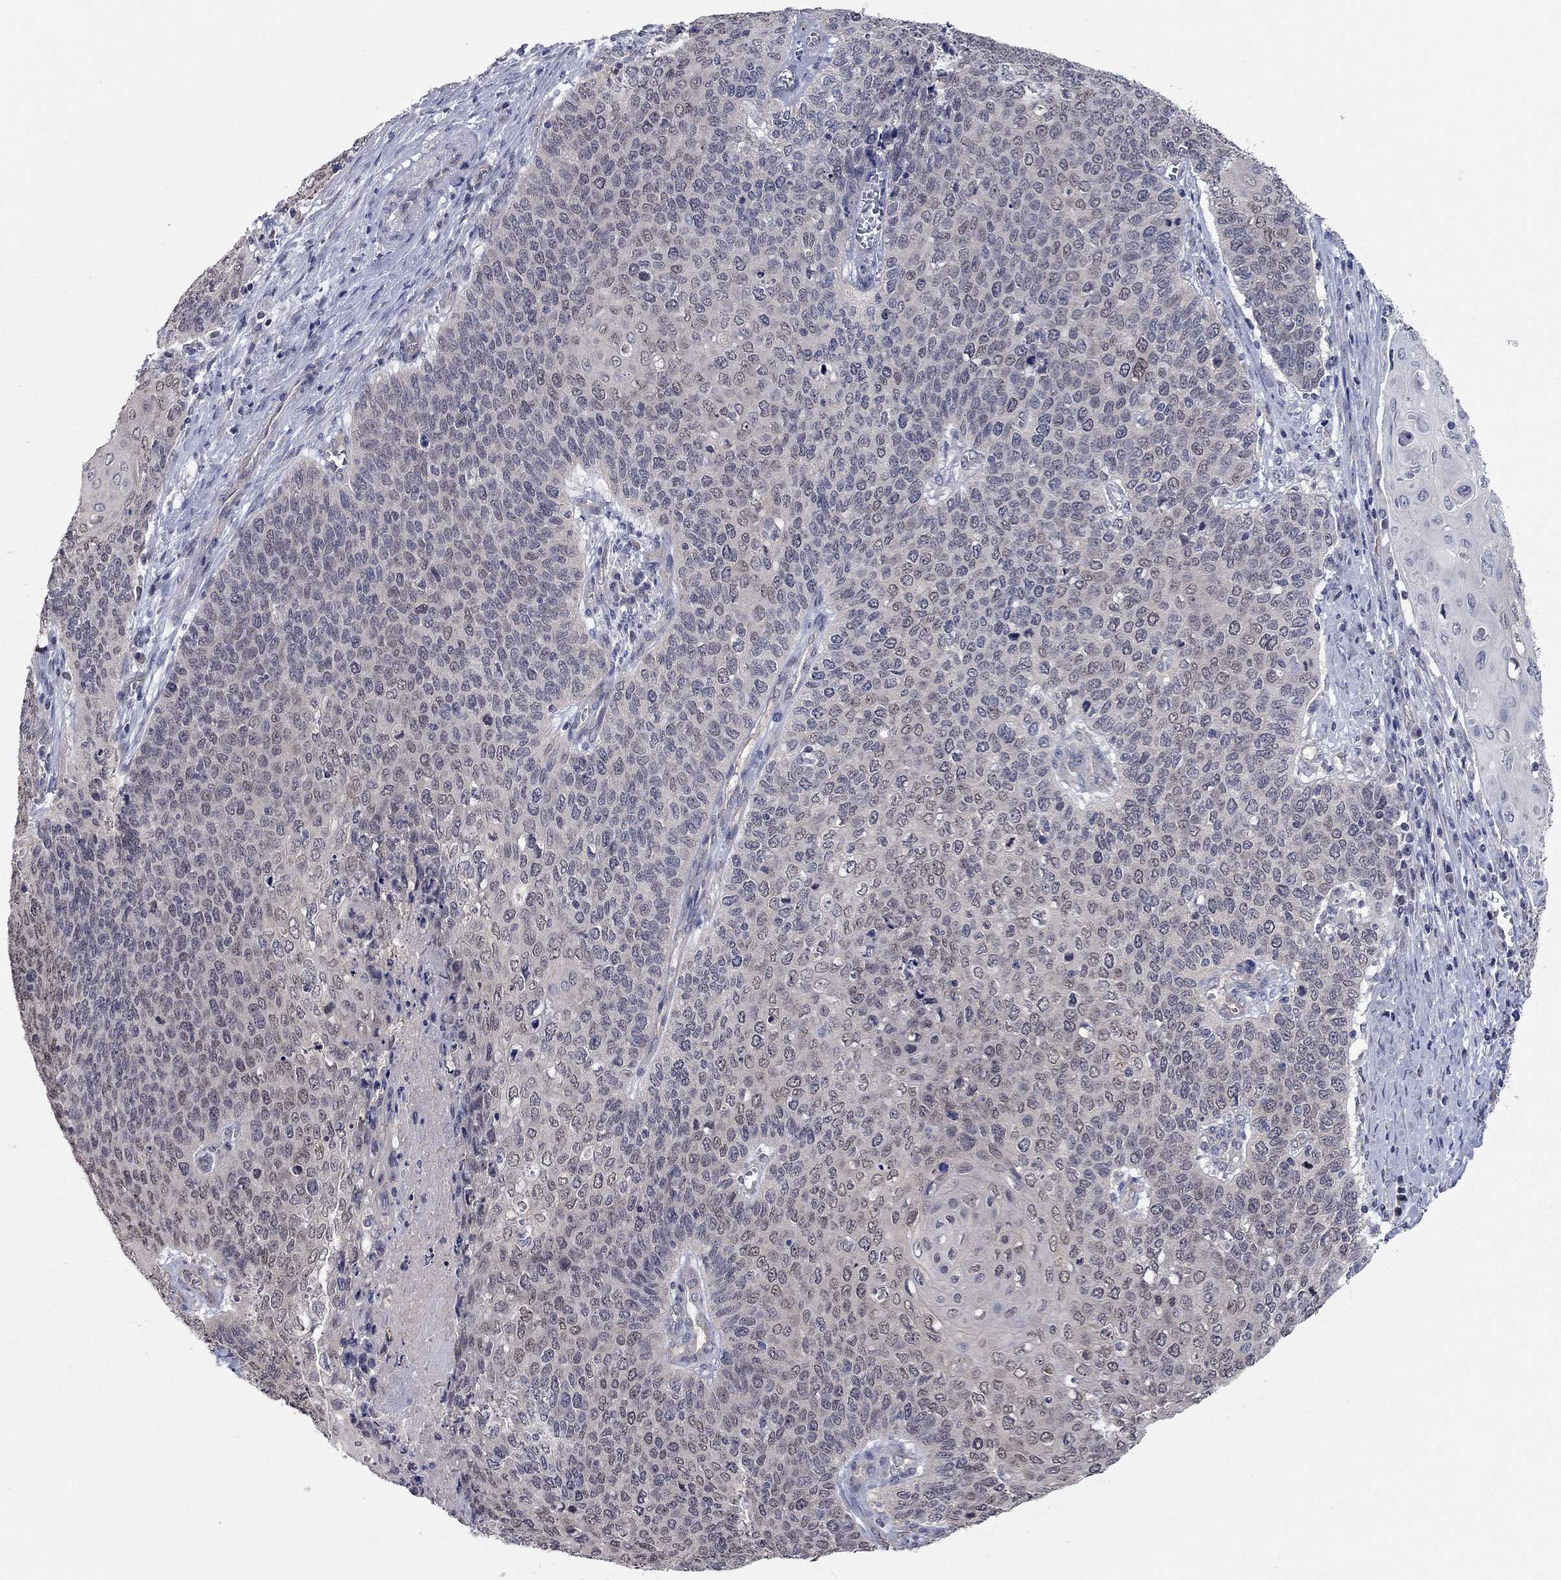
{"staining": {"intensity": "weak", "quantity": "<25%", "location": "cytoplasmic/membranous"}, "tissue": "cervical cancer", "cell_type": "Tumor cells", "image_type": "cancer", "snomed": [{"axis": "morphology", "description": "Squamous cell carcinoma, NOS"}, {"axis": "topography", "description": "Cervix"}], "caption": "DAB immunohistochemical staining of human cervical squamous cell carcinoma shows no significant staining in tumor cells.", "gene": "WASF3", "patient": {"sex": "female", "age": 39}}